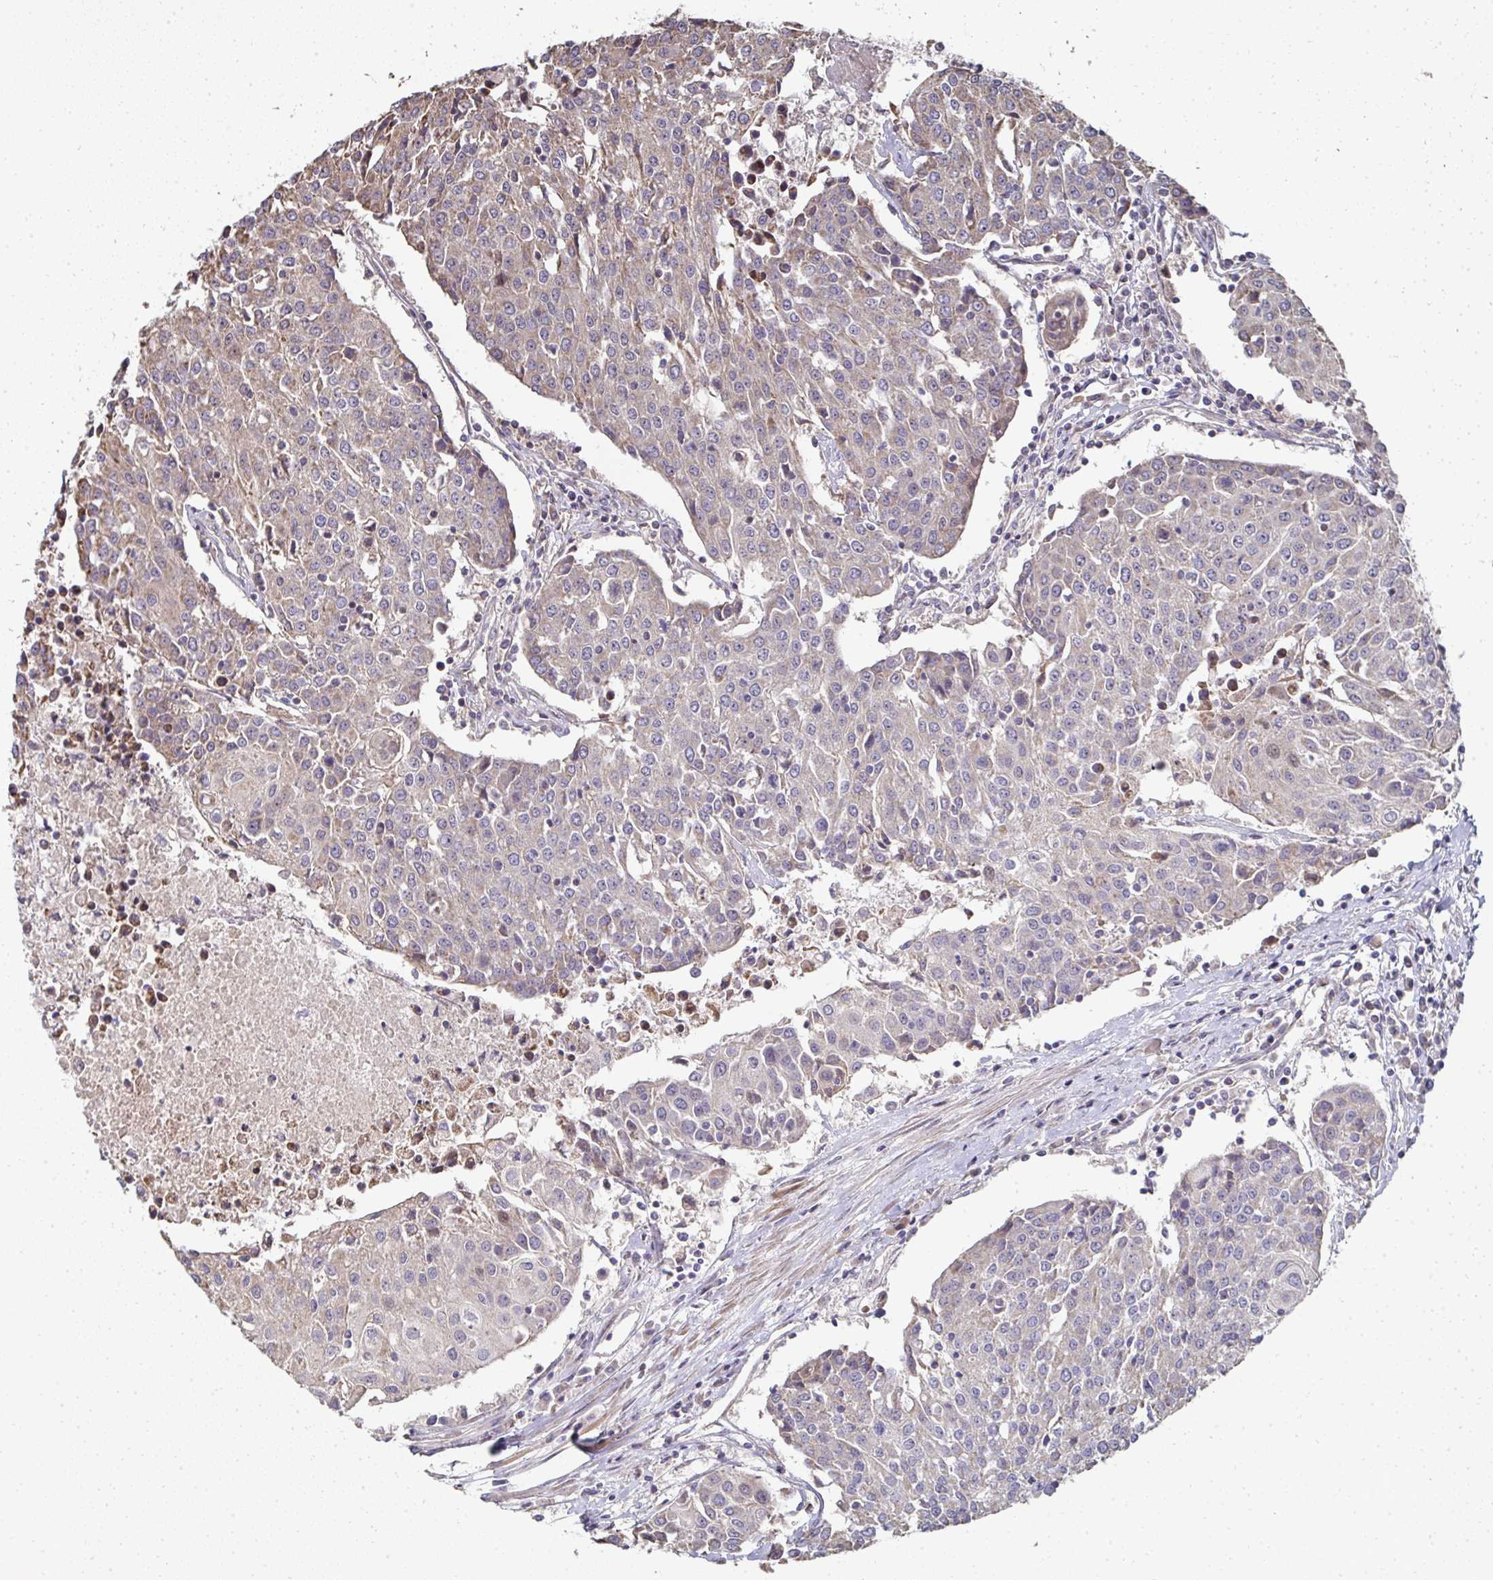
{"staining": {"intensity": "weak", "quantity": "<25%", "location": "cytoplasmic/membranous"}, "tissue": "urothelial cancer", "cell_type": "Tumor cells", "image_type": "cancer", "snomed": [{"axis": "morphology", "description": "Urothelial carcinoma, High grade"}, {"axis": "topography", "description": "Urinary bladder"}], "caption": "Immunohistochemical staining of human urothelial carcinoma (high-grade) exhibits no significant positivity in tumor cells.", "gene": "AGTPBP1", "patient": {"sex": "female", "age": 85}}